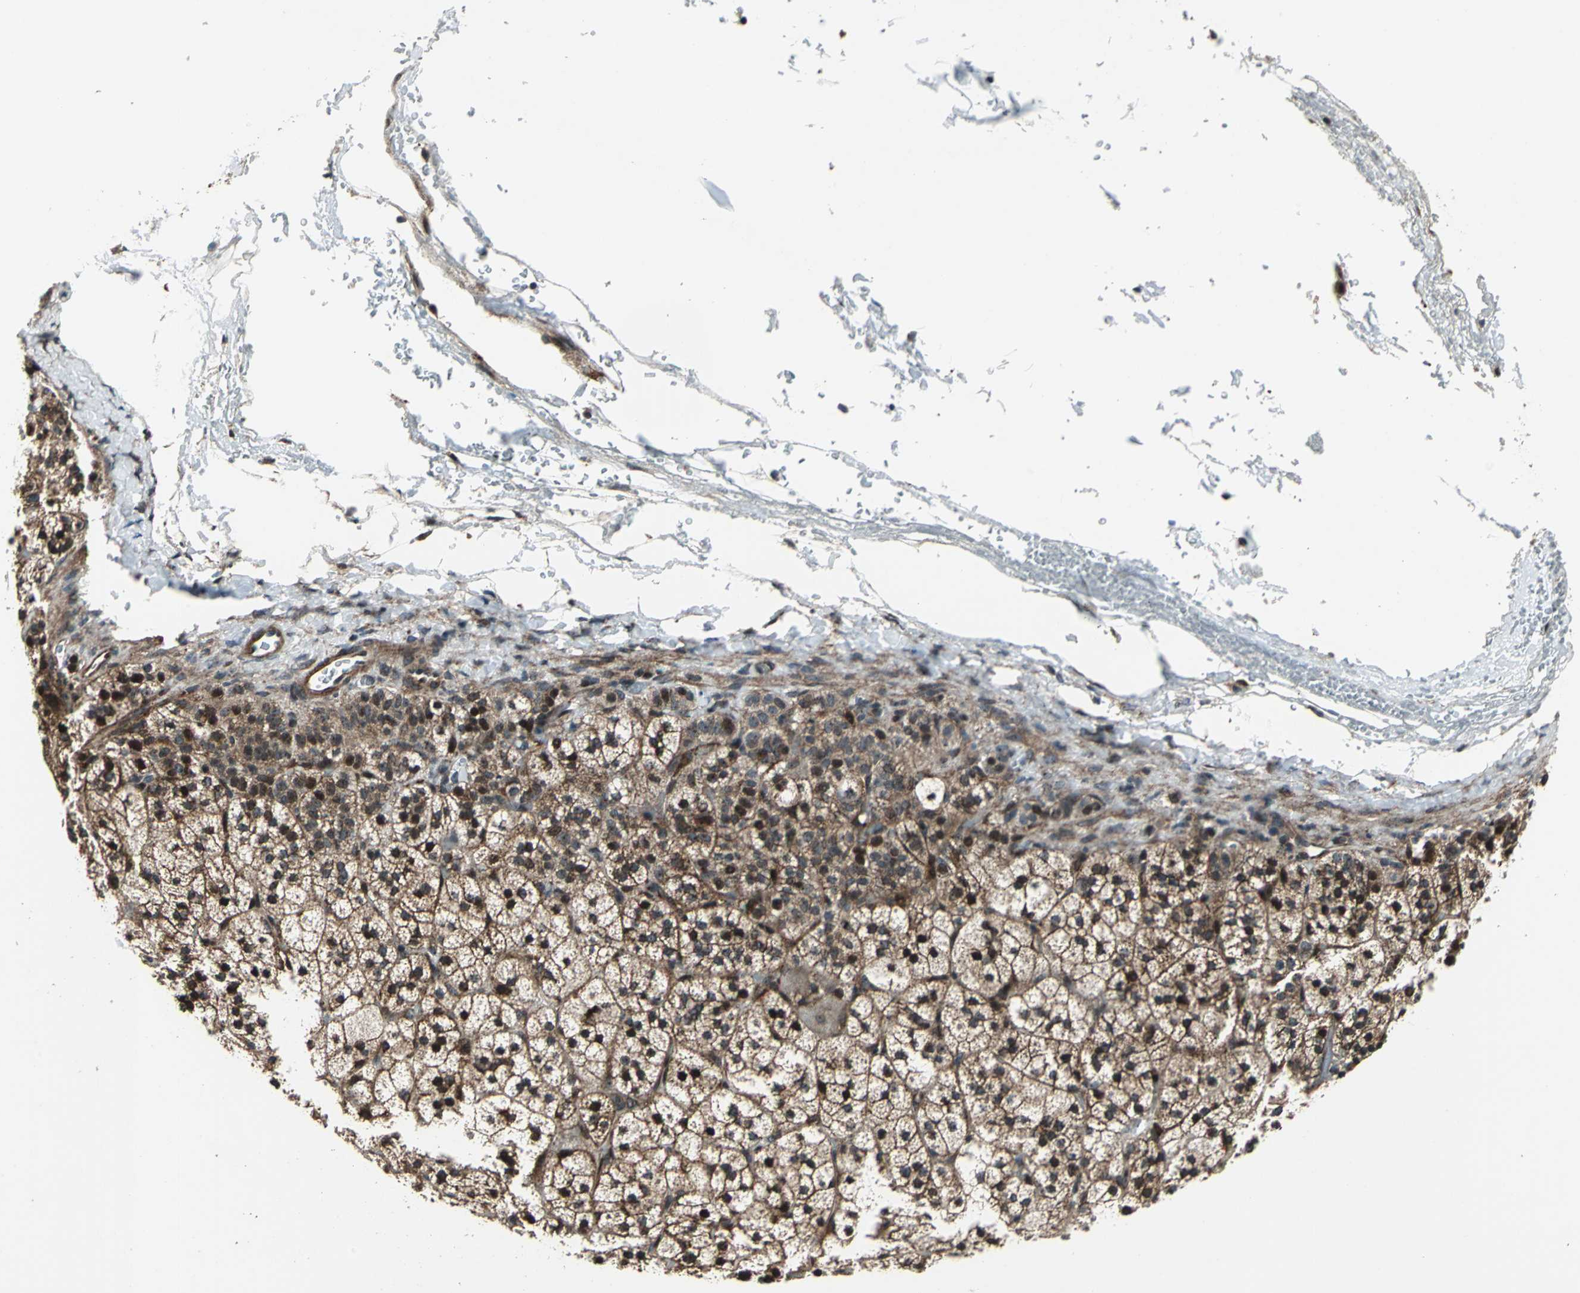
{"staining": {"intensity": "strong", "quantity": ">75%", "location": "cytoplasmic/membranous,nuclear"}, "tissue": "adrenal gland", "cell_type": "Glandular cells", "image_type": "normal", "snomed": [{"axis": "morphology", "description": "Normal tissue, NOS"}, {"axis": "topography", "description": "Adrenal gland"}], "caption": "Normal adrenal gland shows strong cytoplasmic/membranous,nuclear staining in approximately >75% of glandular cells, visualized by immunohistochemistry. (DAB (3,3'-diaminobenzidine) IHC with brightfield microscopy, high magnification).", "gene": "AATF", "patient": {"sex": "male", "age": 35}}